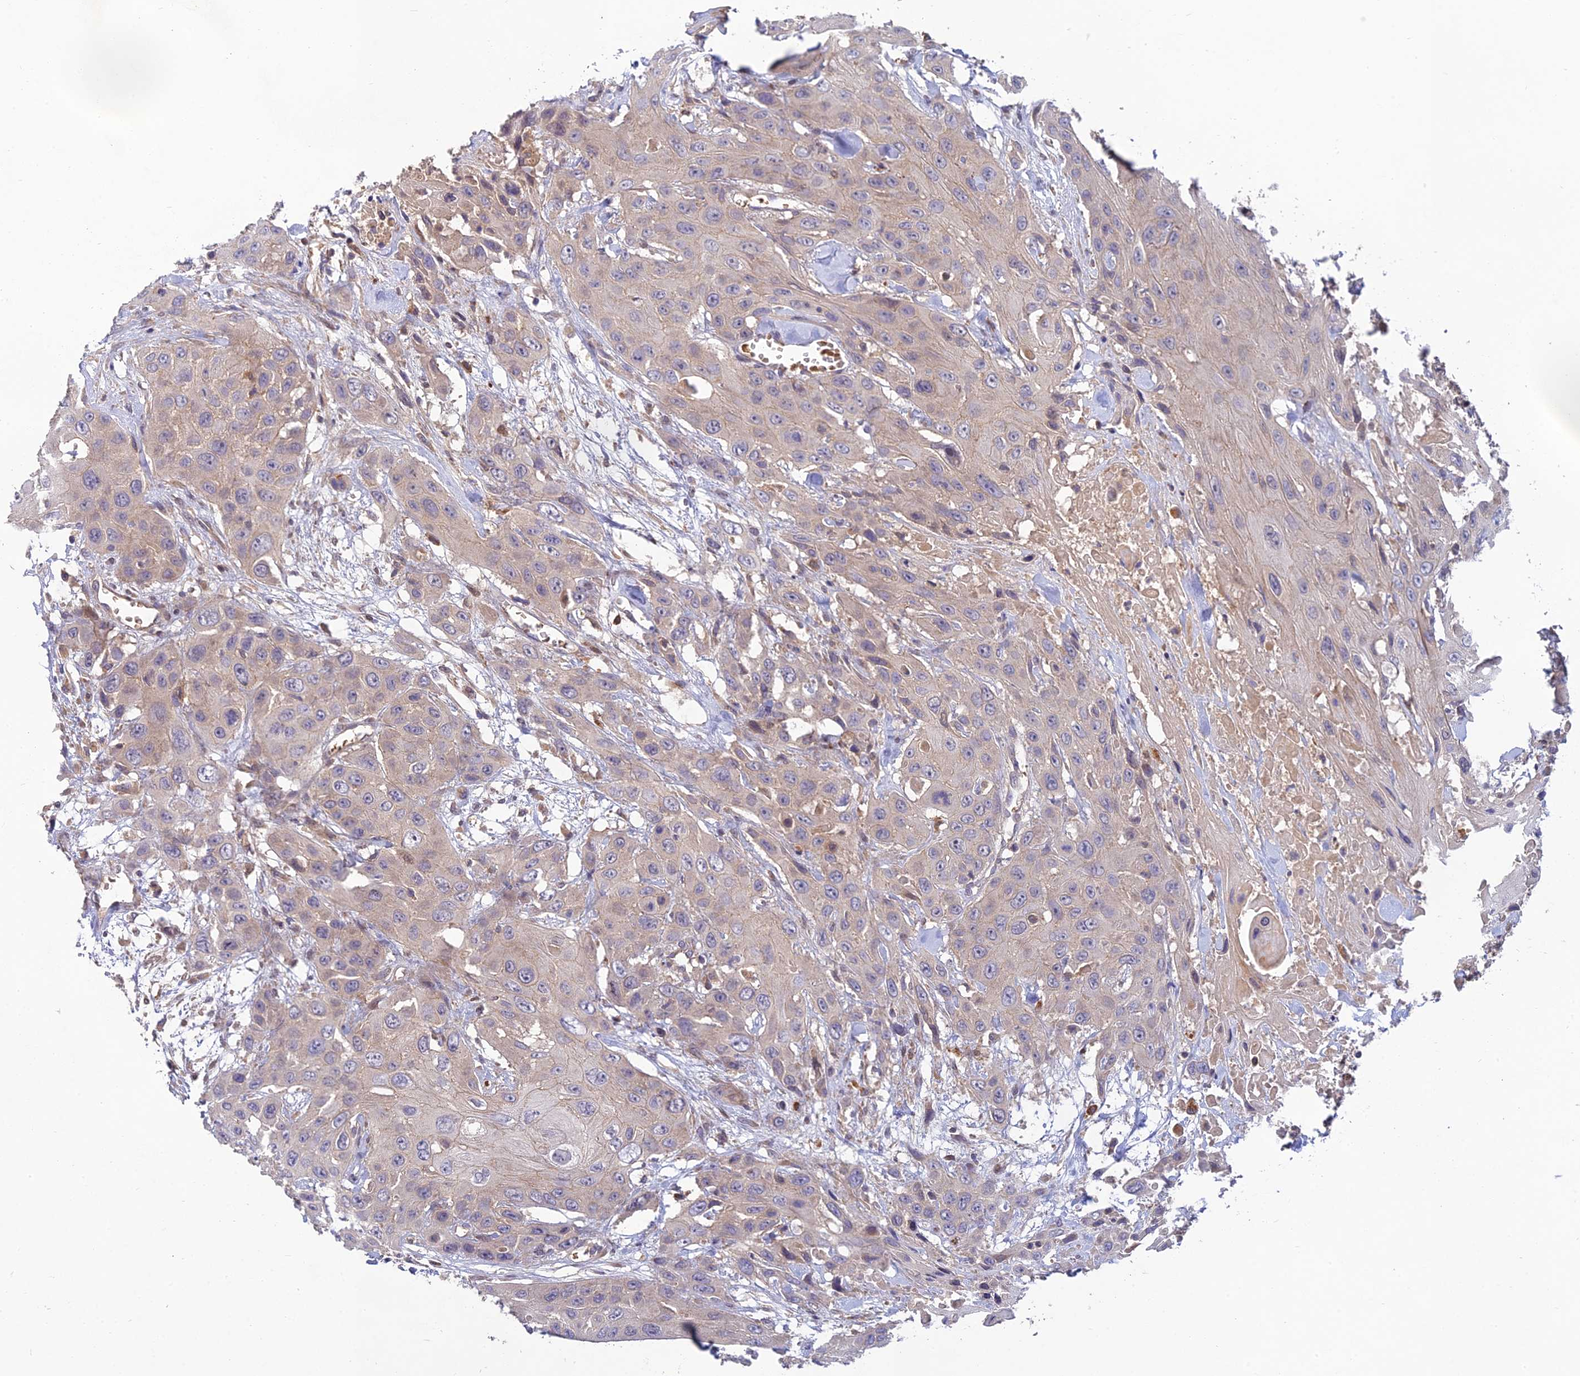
{"staining": {"intensity": "negative", "quantity": "none", "location": "none"}, "tissue": "head and neck cancer", "cell_type": "Tumor cells", "image_type": "cancer", "snomed": [{"axis": "morphology", "description": "Squamous cell carcinoma, NOS"}, {"axis": "topography", "description": "Head-Neck"}], "caption": "A high-resolution image shows immunohistochemistry (IHC) staining of head and neck cancer, which displays no significant staining in tumor cells. (DAB (3,3'-diaminobenzidine) immunohistochemistry (IHC), high magnification).", "gene": "FAM151B", "patient": {"sex": "male", "age": 81}}